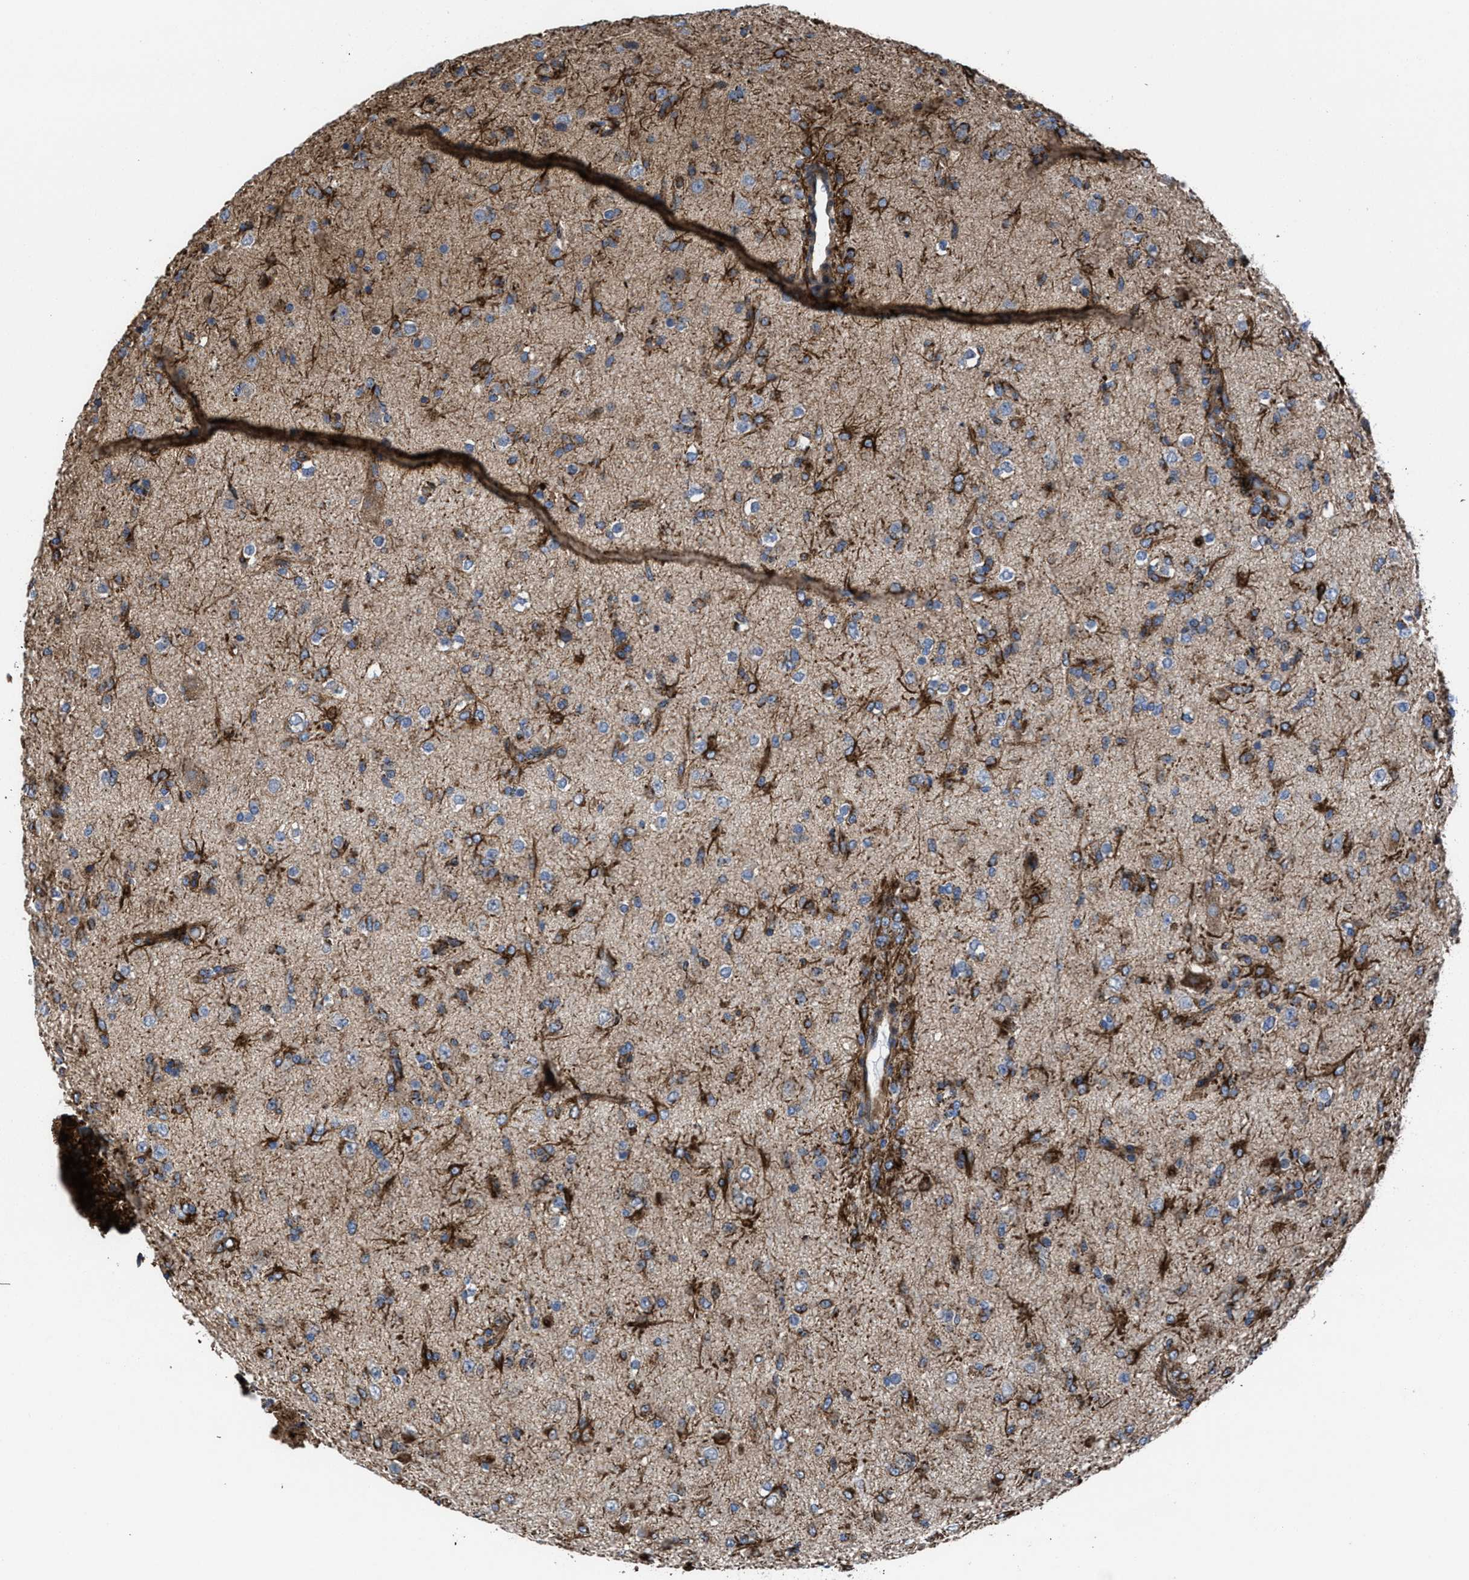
{"staining": {"intensity": "moderate", "quantity": "<25%", "location": "cytoplasmic/membranous"}, "tissue": "glioma", "cell_type": "Tumor cells", "image_type": "cancer", "snomed": [{"axis": "morphology", "description": "Glioma, malignant, Low grade"}, {"axis": "topography", "description": "Brain"}], "caption": "There is low levels of moderate cytoplasmic/membranous staining in tumor cells of malignant glioma (low-grade), as demonstrated by immunohistochemical staining (brown color).", "gene": "PRR15L", "patient": {"sex": "male", "age": 65}}